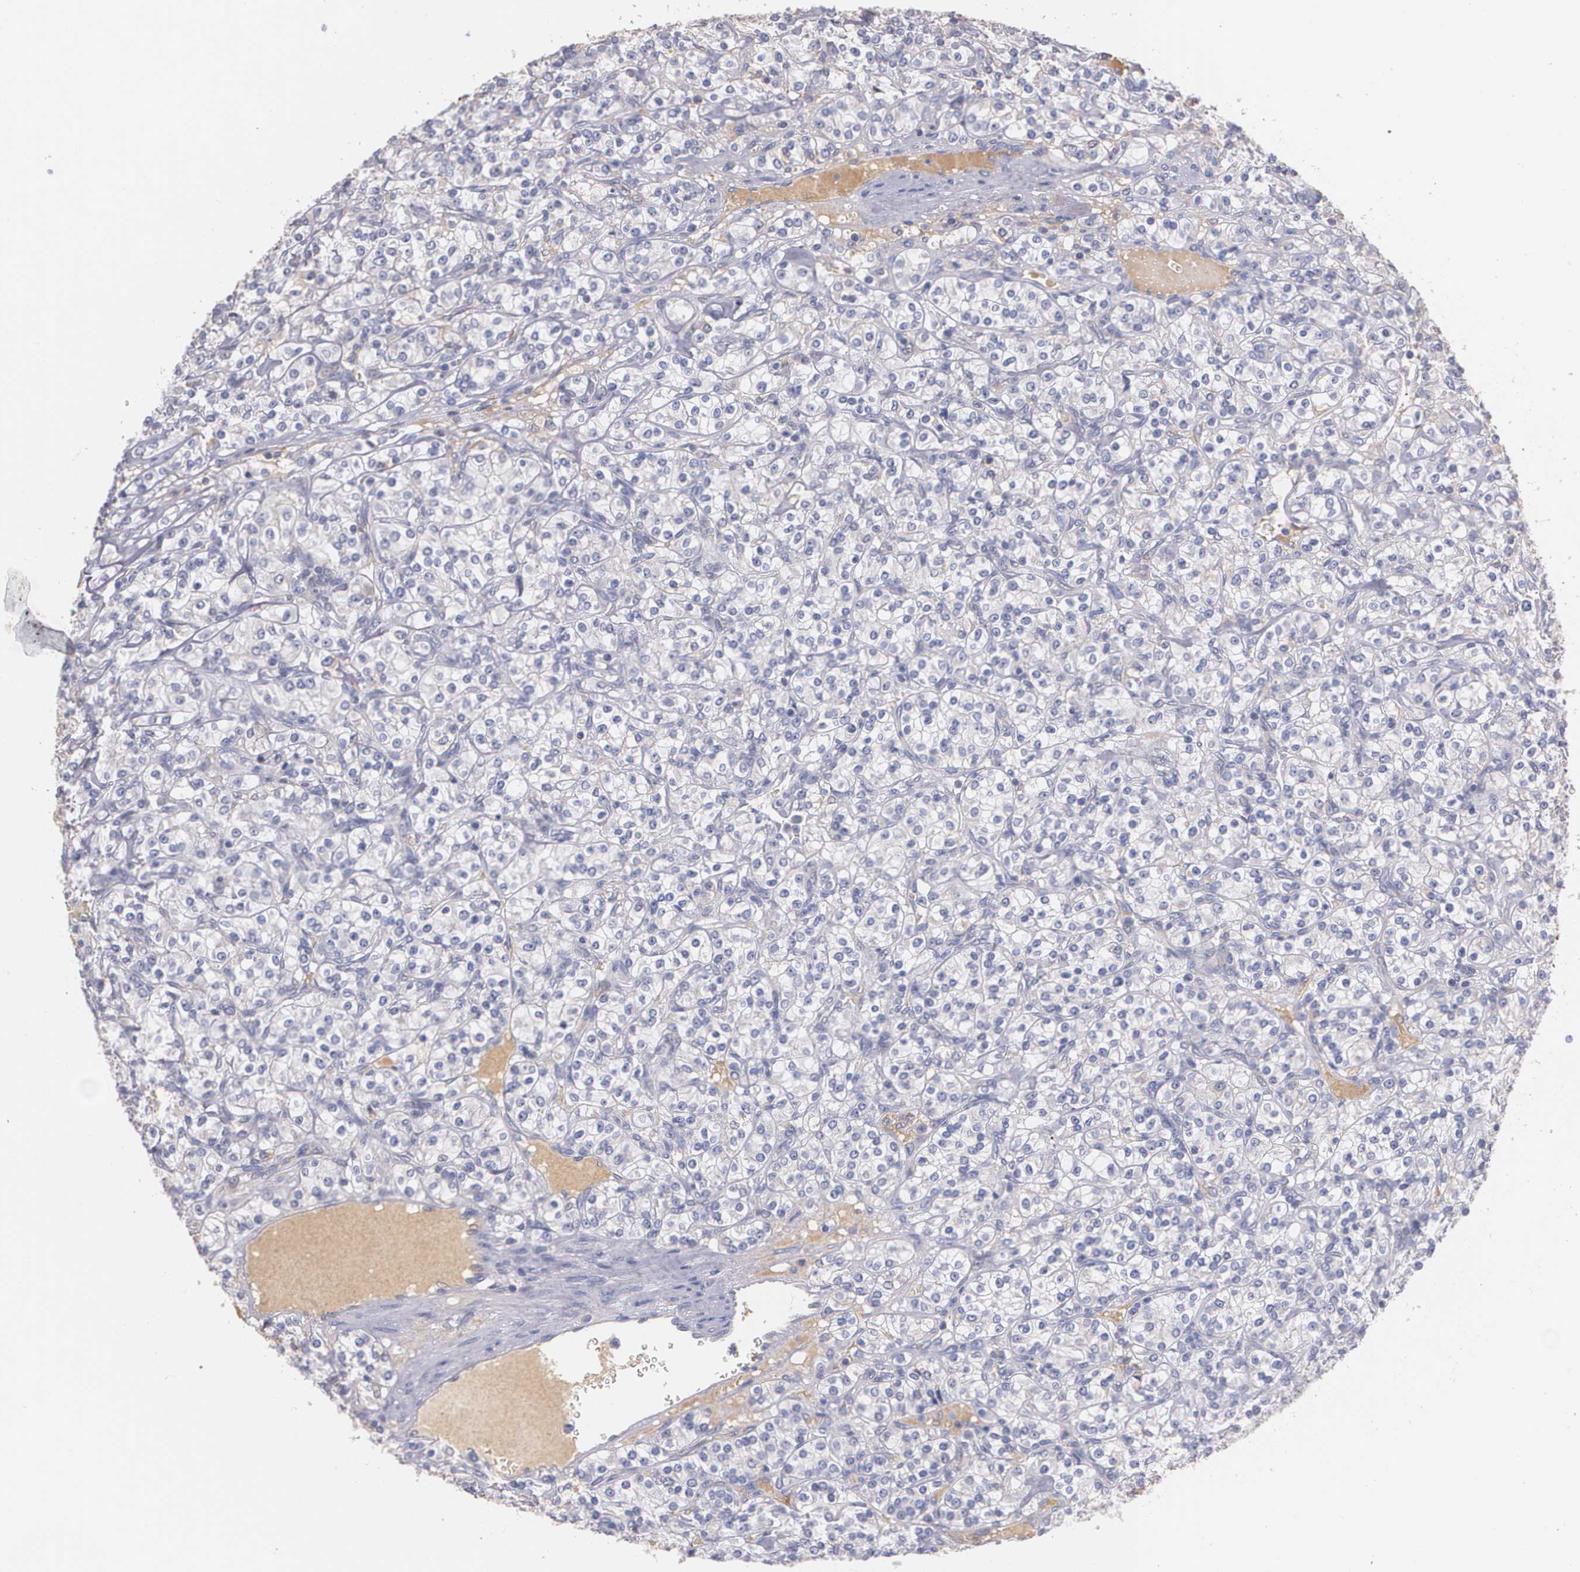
{"staining": {"intensity": "weak", "quantity": "<25%", "location": "cytoplasmic/membranous"}, "tissue": "renal cancer", "cell_type": "Tumor cells", "image_type": "cancer", "snomed": [{"axis": "morphology", "description": "Adenocarcinoma, NOS"}, {"axis": "topography", "description": "Kidney"}], "caption": "This is a micrograph of immunohistochemistry (IHC) staining of renal cancer, which shows no positivity in tumor cells. (DAB immunohistochemistry (IHC) visualized using brightfield microscopy, high magnification).", "gene": "AMBP", "patient": {"sex": "male", "age": 77}}